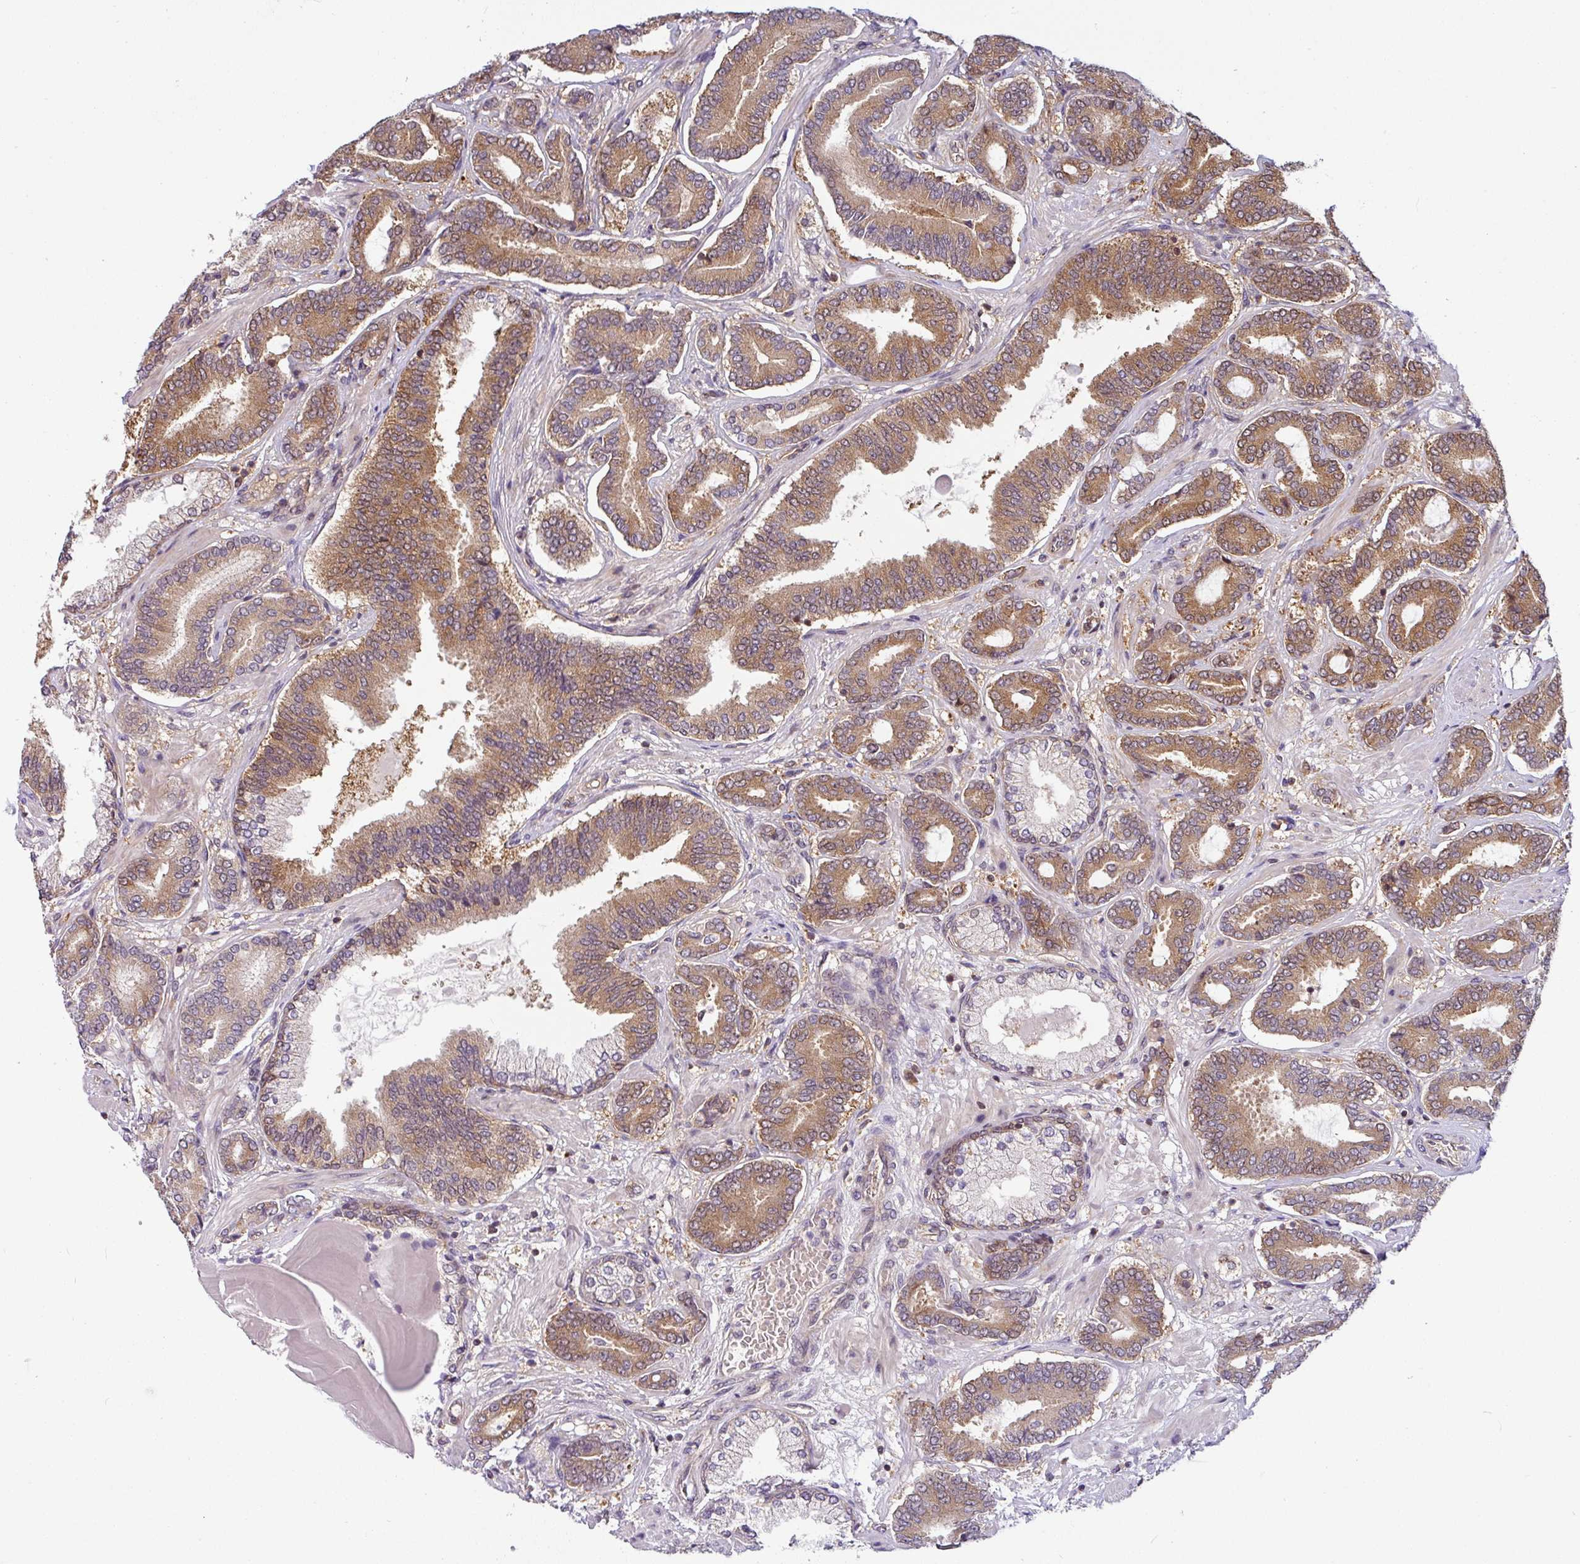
{"staining": {"intensity": "moderate", "quantity": ">75%", "location": "cytoplasmic/membranous"}, "tissue": "prostate cancer", "cell_type": "Tumor cells", "image_type": "cancer", "snomed": [{"axis": "morphology", "description": "Adenocarcinoma, Low grade"}, {"axis": "topography", "description": "Prostate and seminal vesicle, NOS"}], "caption": "A brown stain shows moderate cytoplasmic/membranous staining of a protein in prostate low-grade adenocarcinoma tumor cells.", "gene": "SHB", "patient": {"sex": "male", "age": 61}}